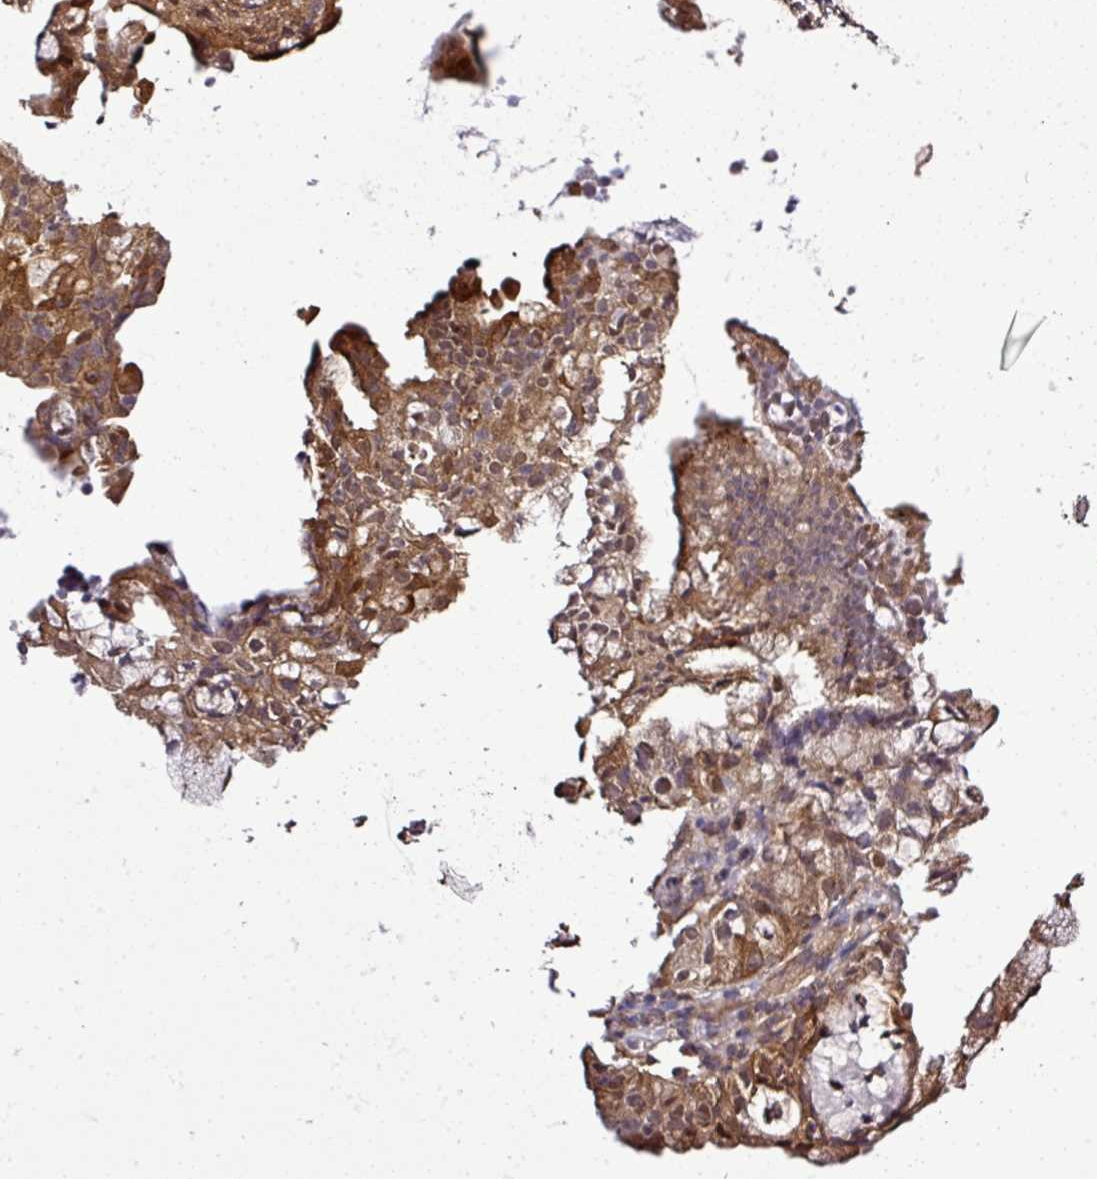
{"staining": {"intensity": "moderate", "quantity": ">75%", "location": "cytoplasmic/membranous"}, "tissue": "endometrial cancer", "cell_type": "Tumor cells", "image_type": "cancer", "snomed": [{"axis": "morphology", "description": "Adenocarcinoma, NOS"}, {"axis": "topography", "description": "Endometrium"}], "caption": "High-magnification brightfield microscopy of endometrial adenocarcinoma stained with DAB (brown) and counterstained with hematoxylin (blue). tumor cells exhibit moderate cytoplasmic/membranous expression is identified in approximately>75% of cells.", "gene": "TMEM107", "patient": {"sex": "female", "age": 80}}